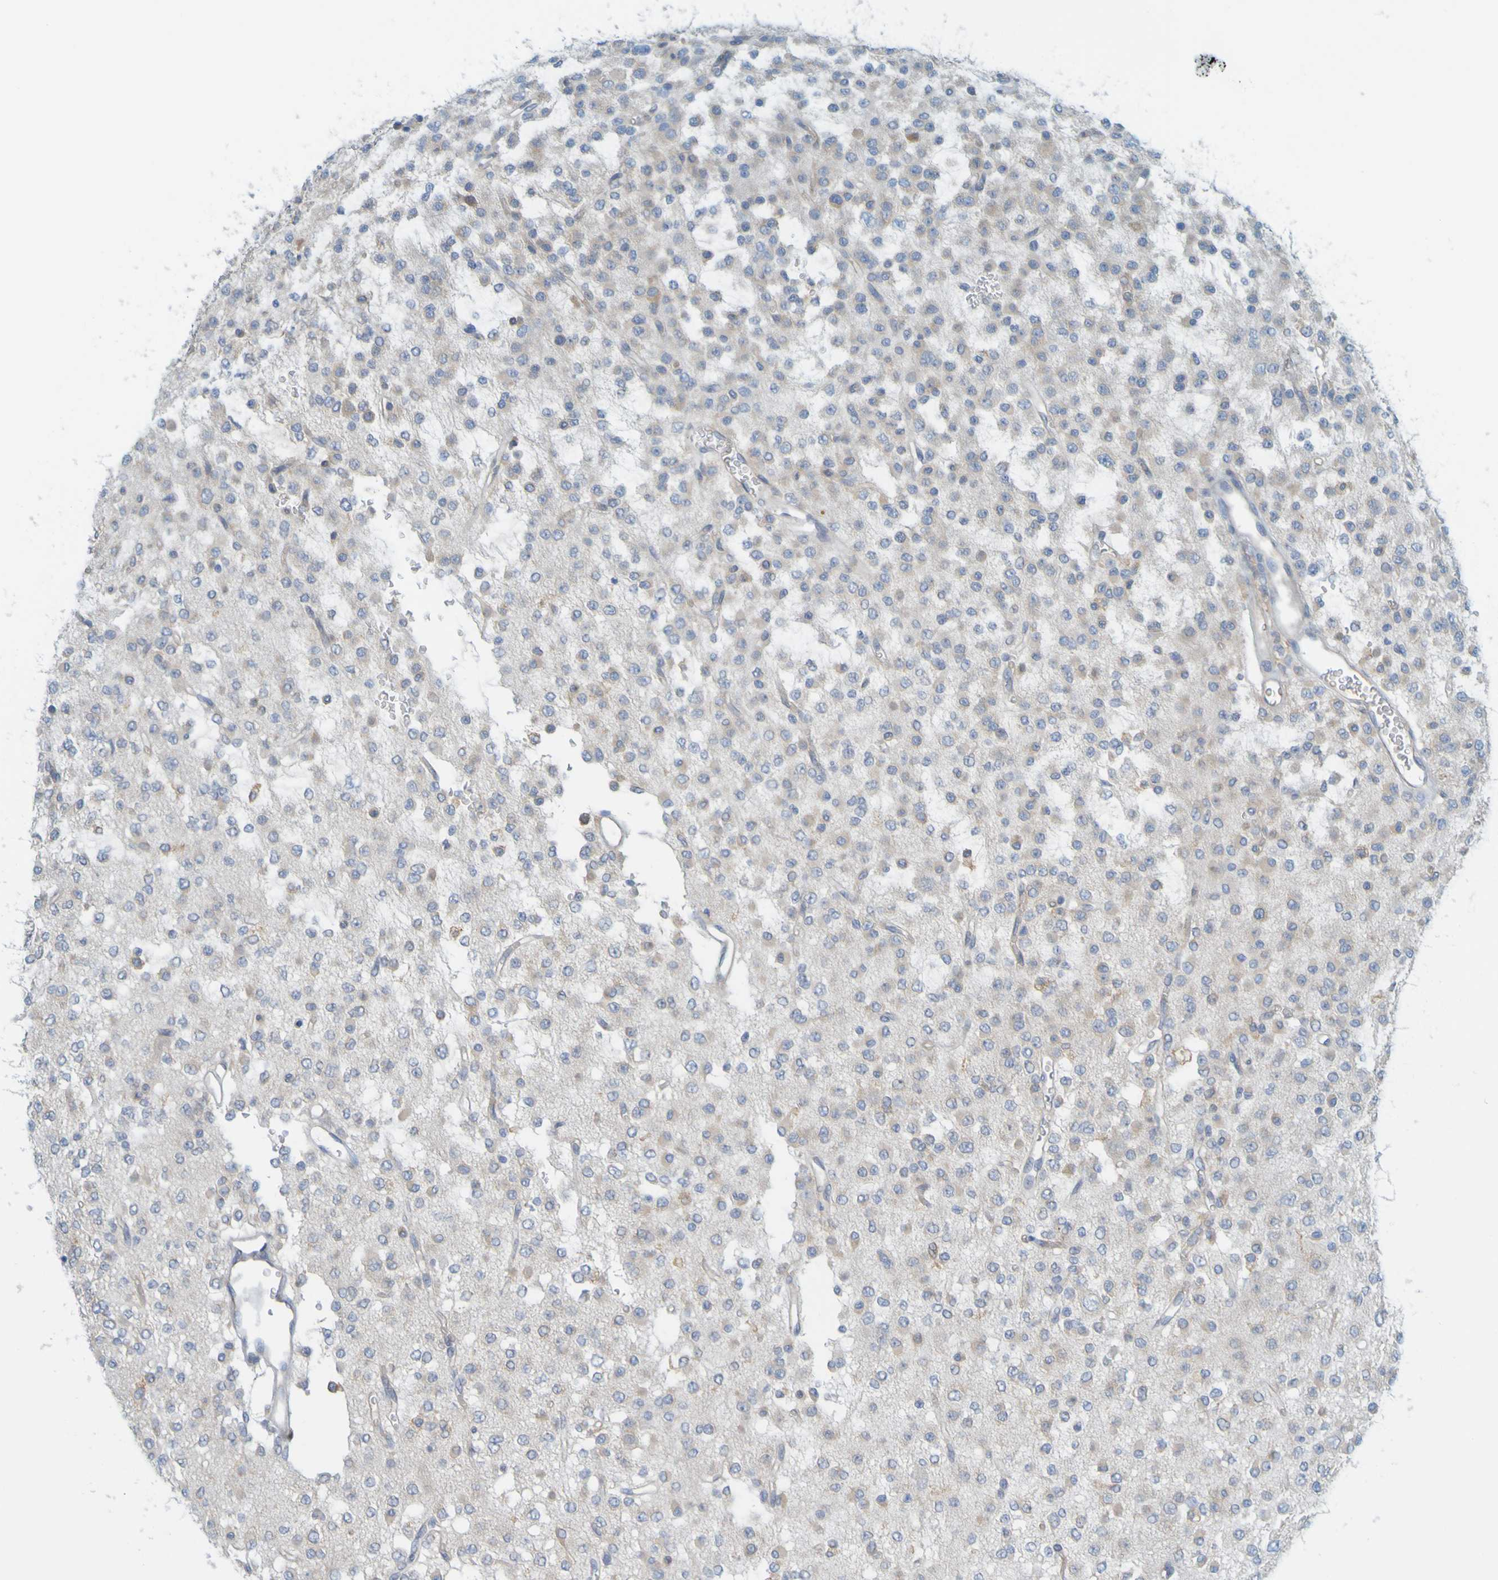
{"staining": {"intensity": "weak", "quantity": ">75%", "location": "cytoplasmic/membranous"}, "tissue": "glioma", "cell_type": "Tumor cells", "image_type": "cancer", "snomed": [{"axis": "morphology", "description": "Glioma, malignant, Low grade"}, {"axis": "topography", "description": "Brain"}], "caption": "Glioma was stained to show a protein in brown. There is low levels of weak cytoplasmic/membranous staining in about >75% of tumor cells. The protein is shown in brown color, while the nuclei are stained blue.", "gene": "APPL1", "patient": {"sex": "male", "age": 38}}